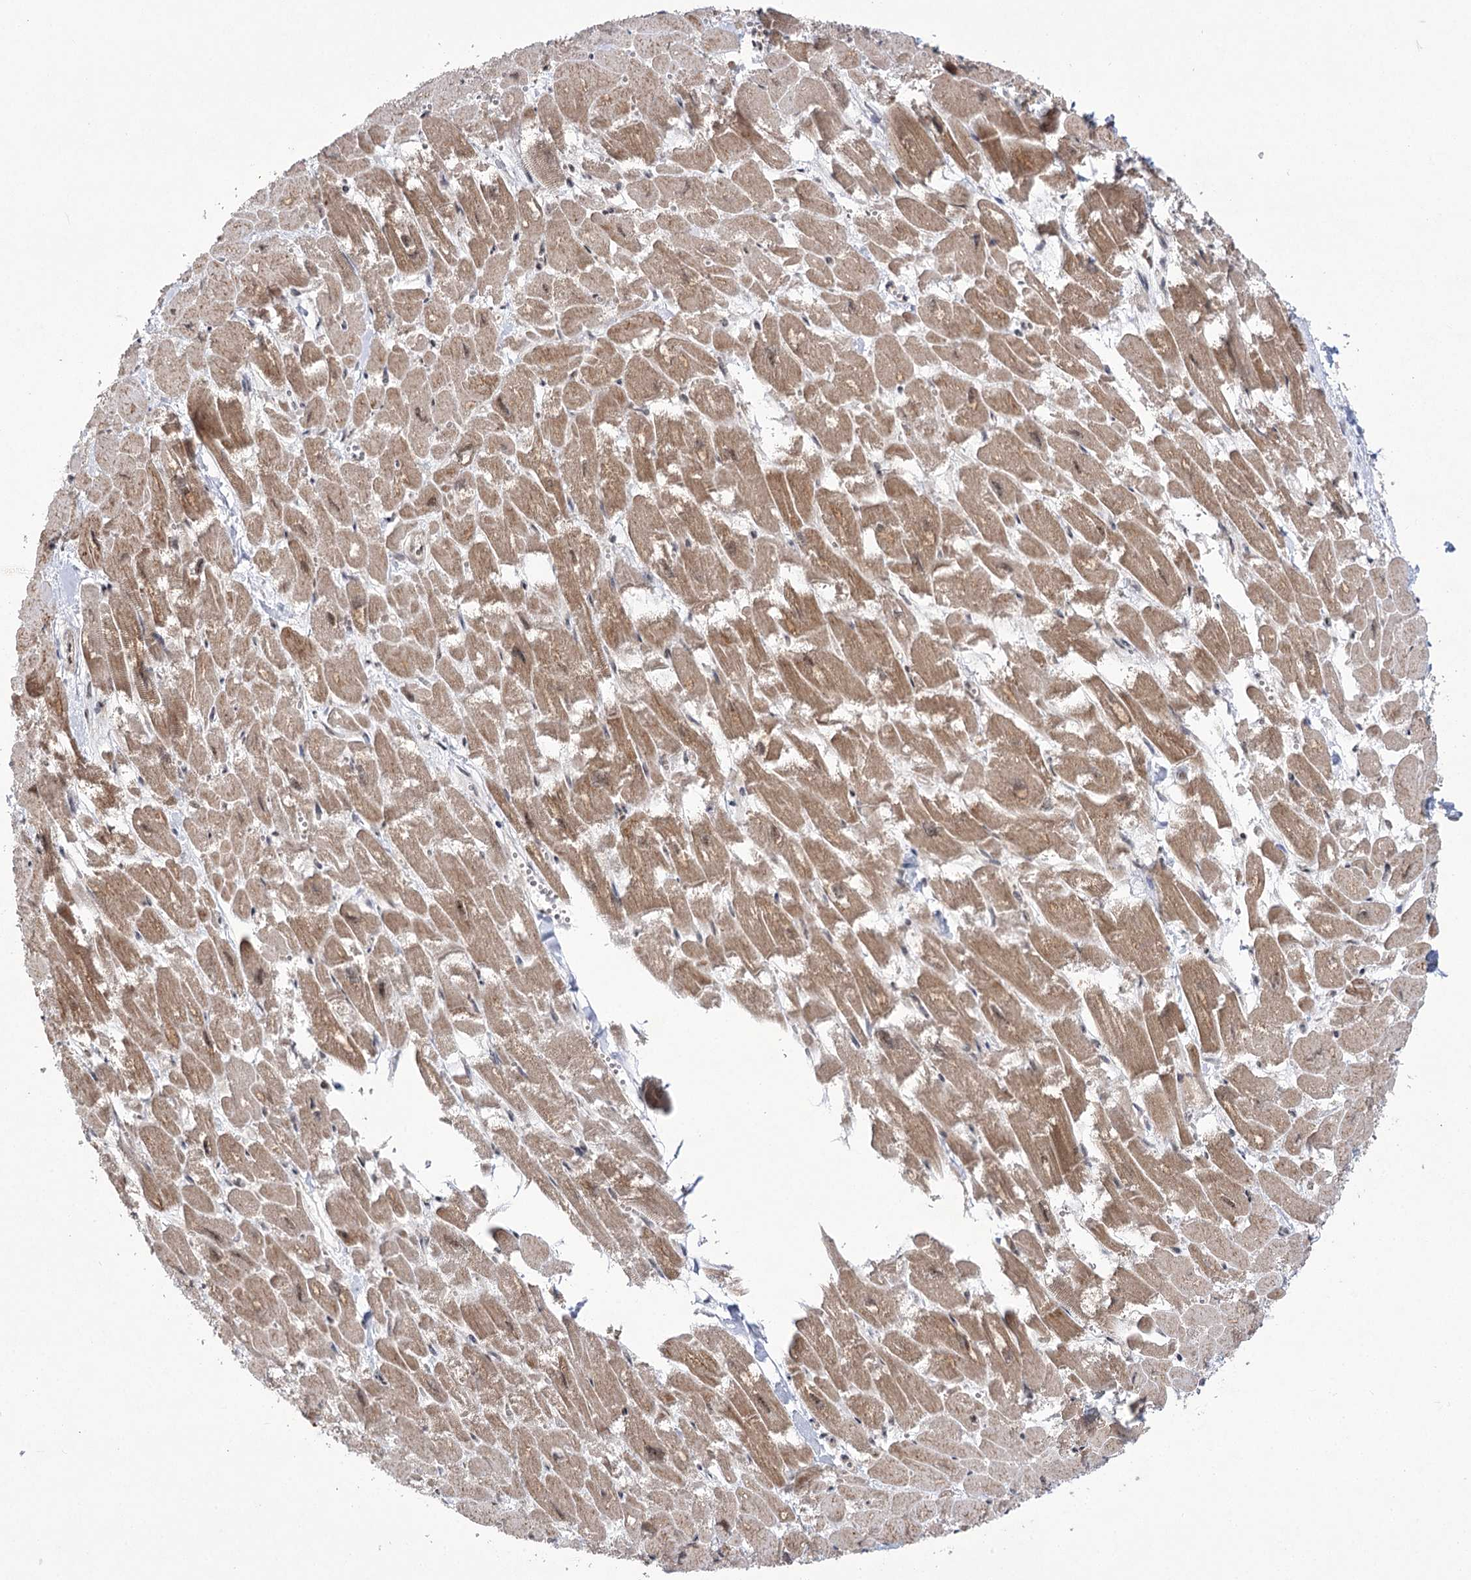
{"staining": {"intensity": "moderate", "quantity": "25%-75%", "location": "cytoplasmic/membranous"}, "tissue": "heart muscle", "cell_type": "Cardiomyocytes", "image_type": "normal", "snomed": [{"axis": "morphology", "description": "Normal tissue, NOS"}, {"axis": "topography", "description": "Heart"}], "caption": "The immunohistochemical stain highlights moderate cytoplasmic/membranous expression in cardiomyocytes of benign heart muscle. (Brightfield microscopy of DAB IHC at high magnification).", "gene": "ZMAT2", "patient": {"sex": "male", "age": 54}}